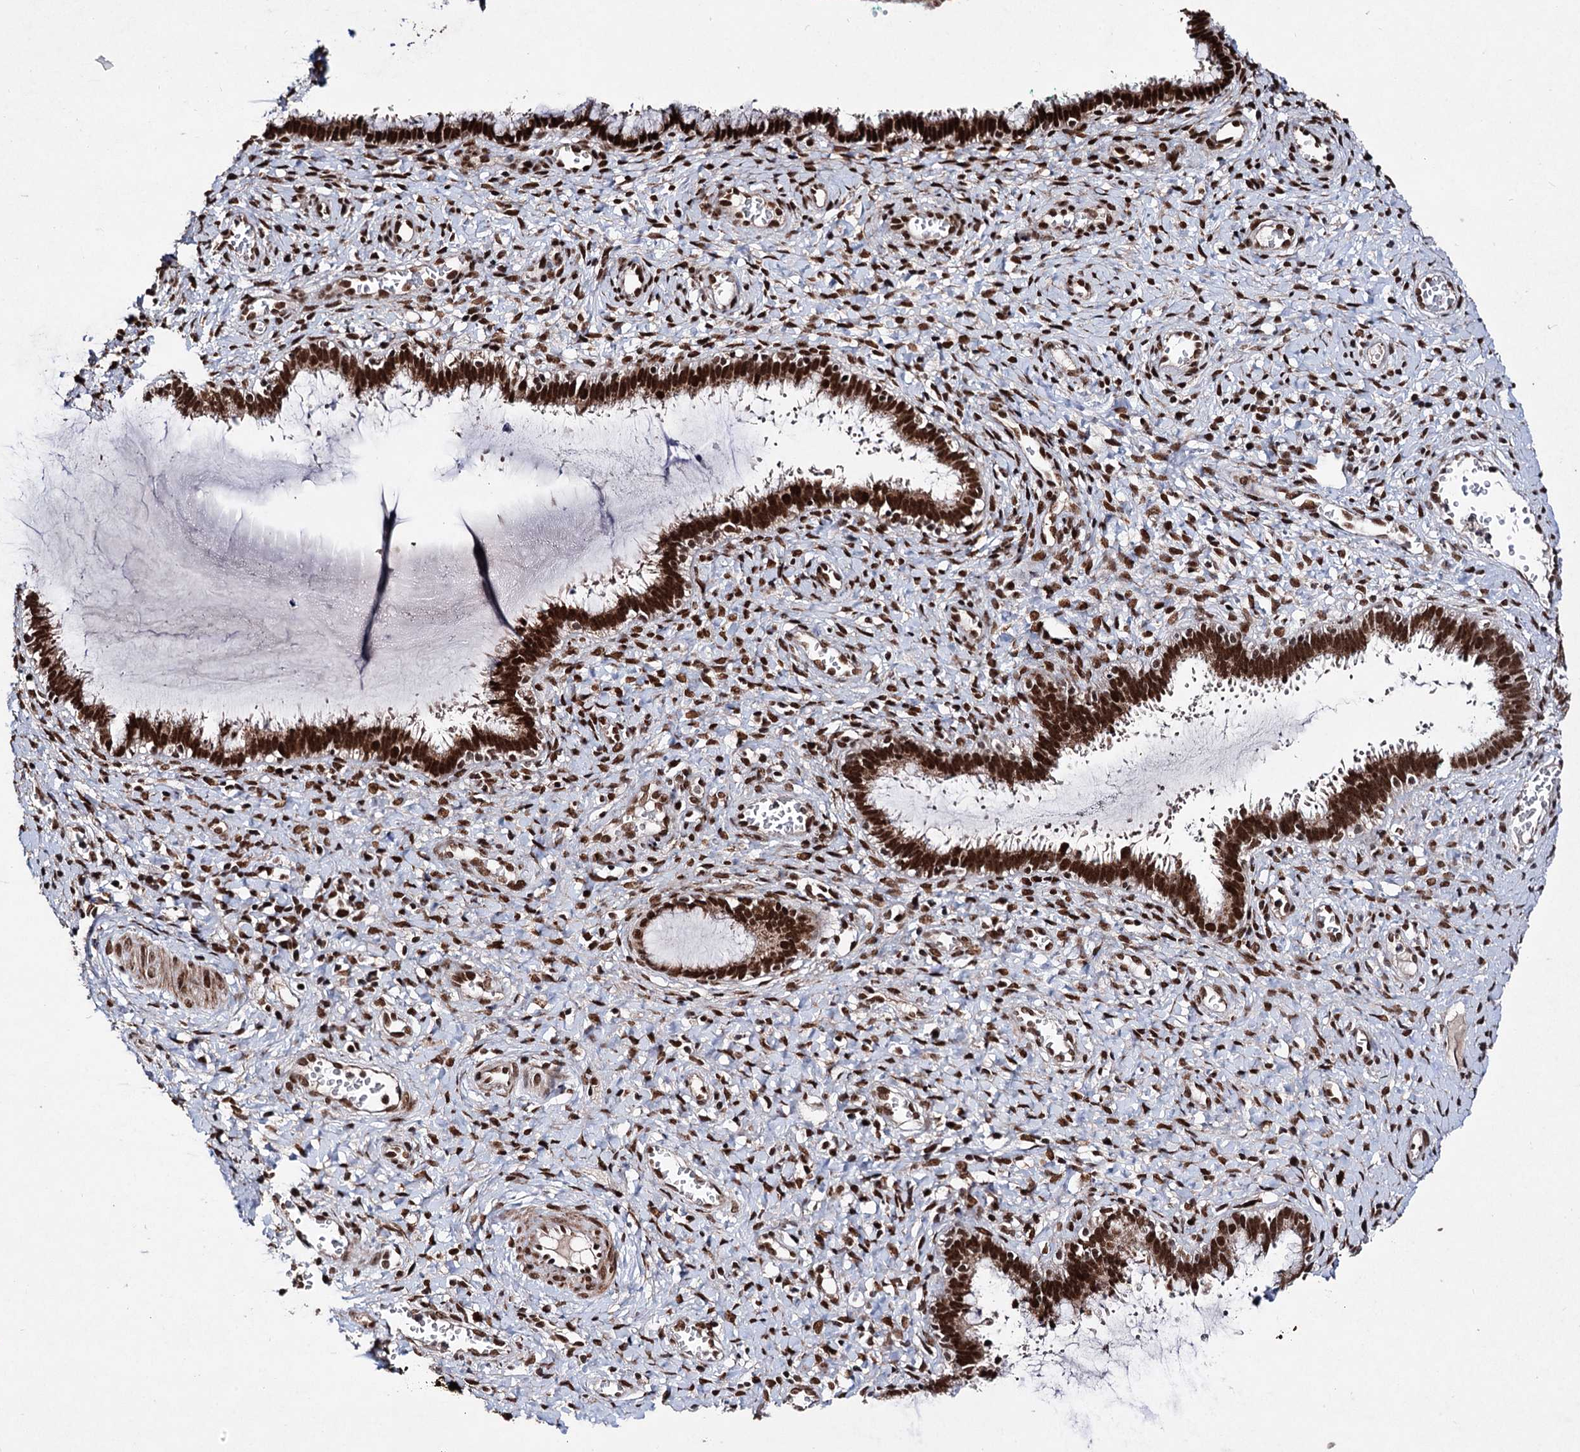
{"staining": {"intensity": "strong", "quantity": ">75%", "location": "nuclear"}, "tissue": "cervix", "cell_type": "Glandular cells", "image_type": "normal", "snomed": [{"axis": "morphology", "description": "Normal tissue, NOS"}, {"axis": "morphology", "description": "Adenocarcinoma, NOS"}, {"axis": "topography", "description": "Cervix"}], "caption": "The histopathology image reveals immunohistochemical staining of unremarkable cervix. There is strong nuclear staining is appreciated in about >75% of glandular cells.", "gene": "MATR3", "patient": {"sex": "female", "age": 29}}